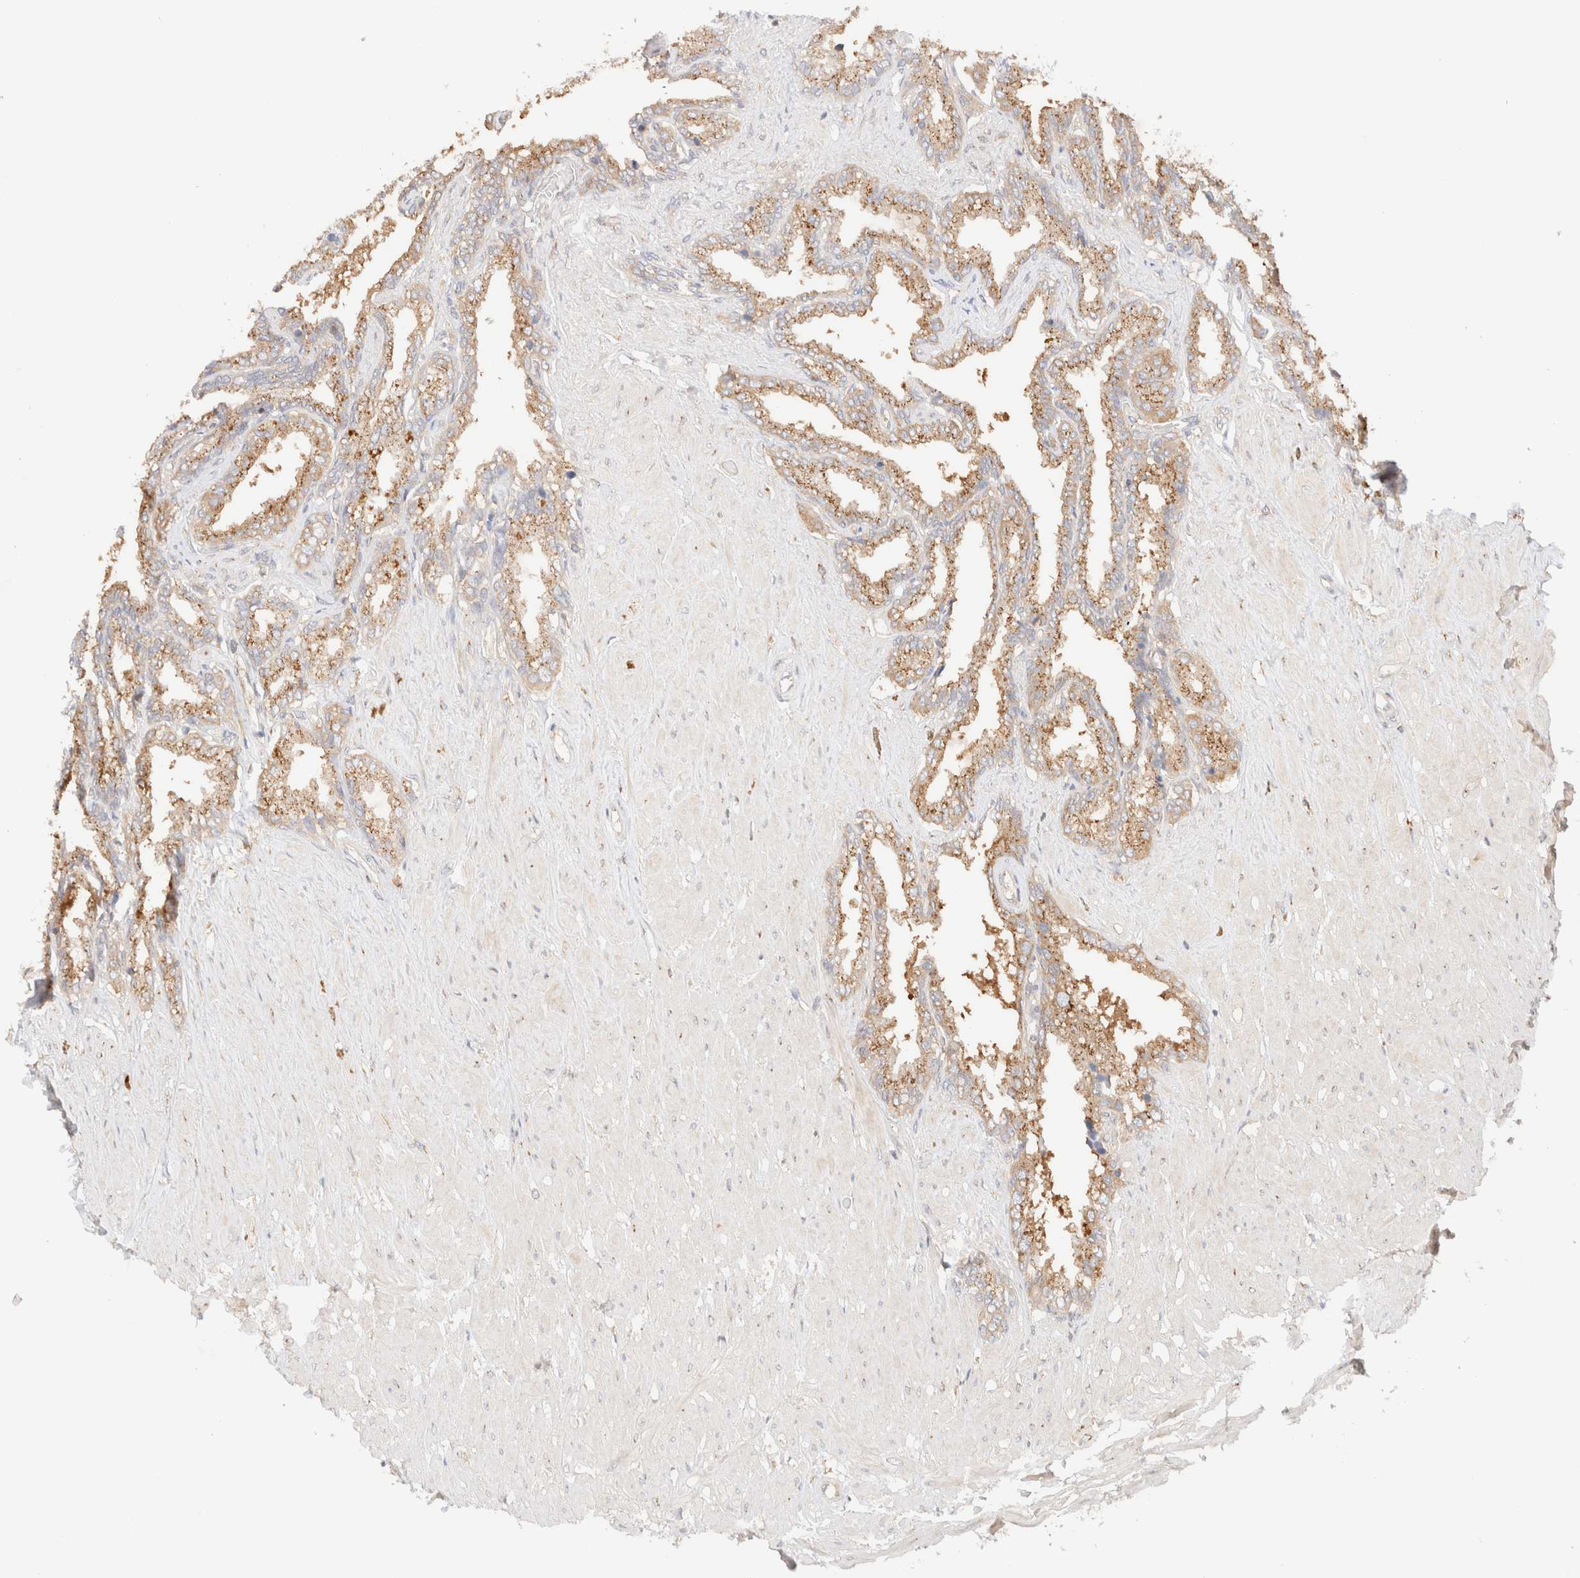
{"staining": {"intensity": "moderate", "quantity": ">75%", "location": "cytoplasmic/membranous"}, "tissue": "seminal vesicle", "cell_type": "Glandular cells", "image_type": "normal", "snomed": [{"axis": "morphology", "description": "Normal tissue, NOS"}, {"axis": "topography", "description": "Seminal veicle"}], "caption": "A brown stain highlights moderate cytoplasmic/membranous expression of a protein in glandular cells of benign human seminal vesicle. Using DAB (brown) and hematoxylin (blue) stains, captured at high magnification using brightfield microscopy.", "gene": "RABEP1", "patient": {"sex": "male", "age": 46}}